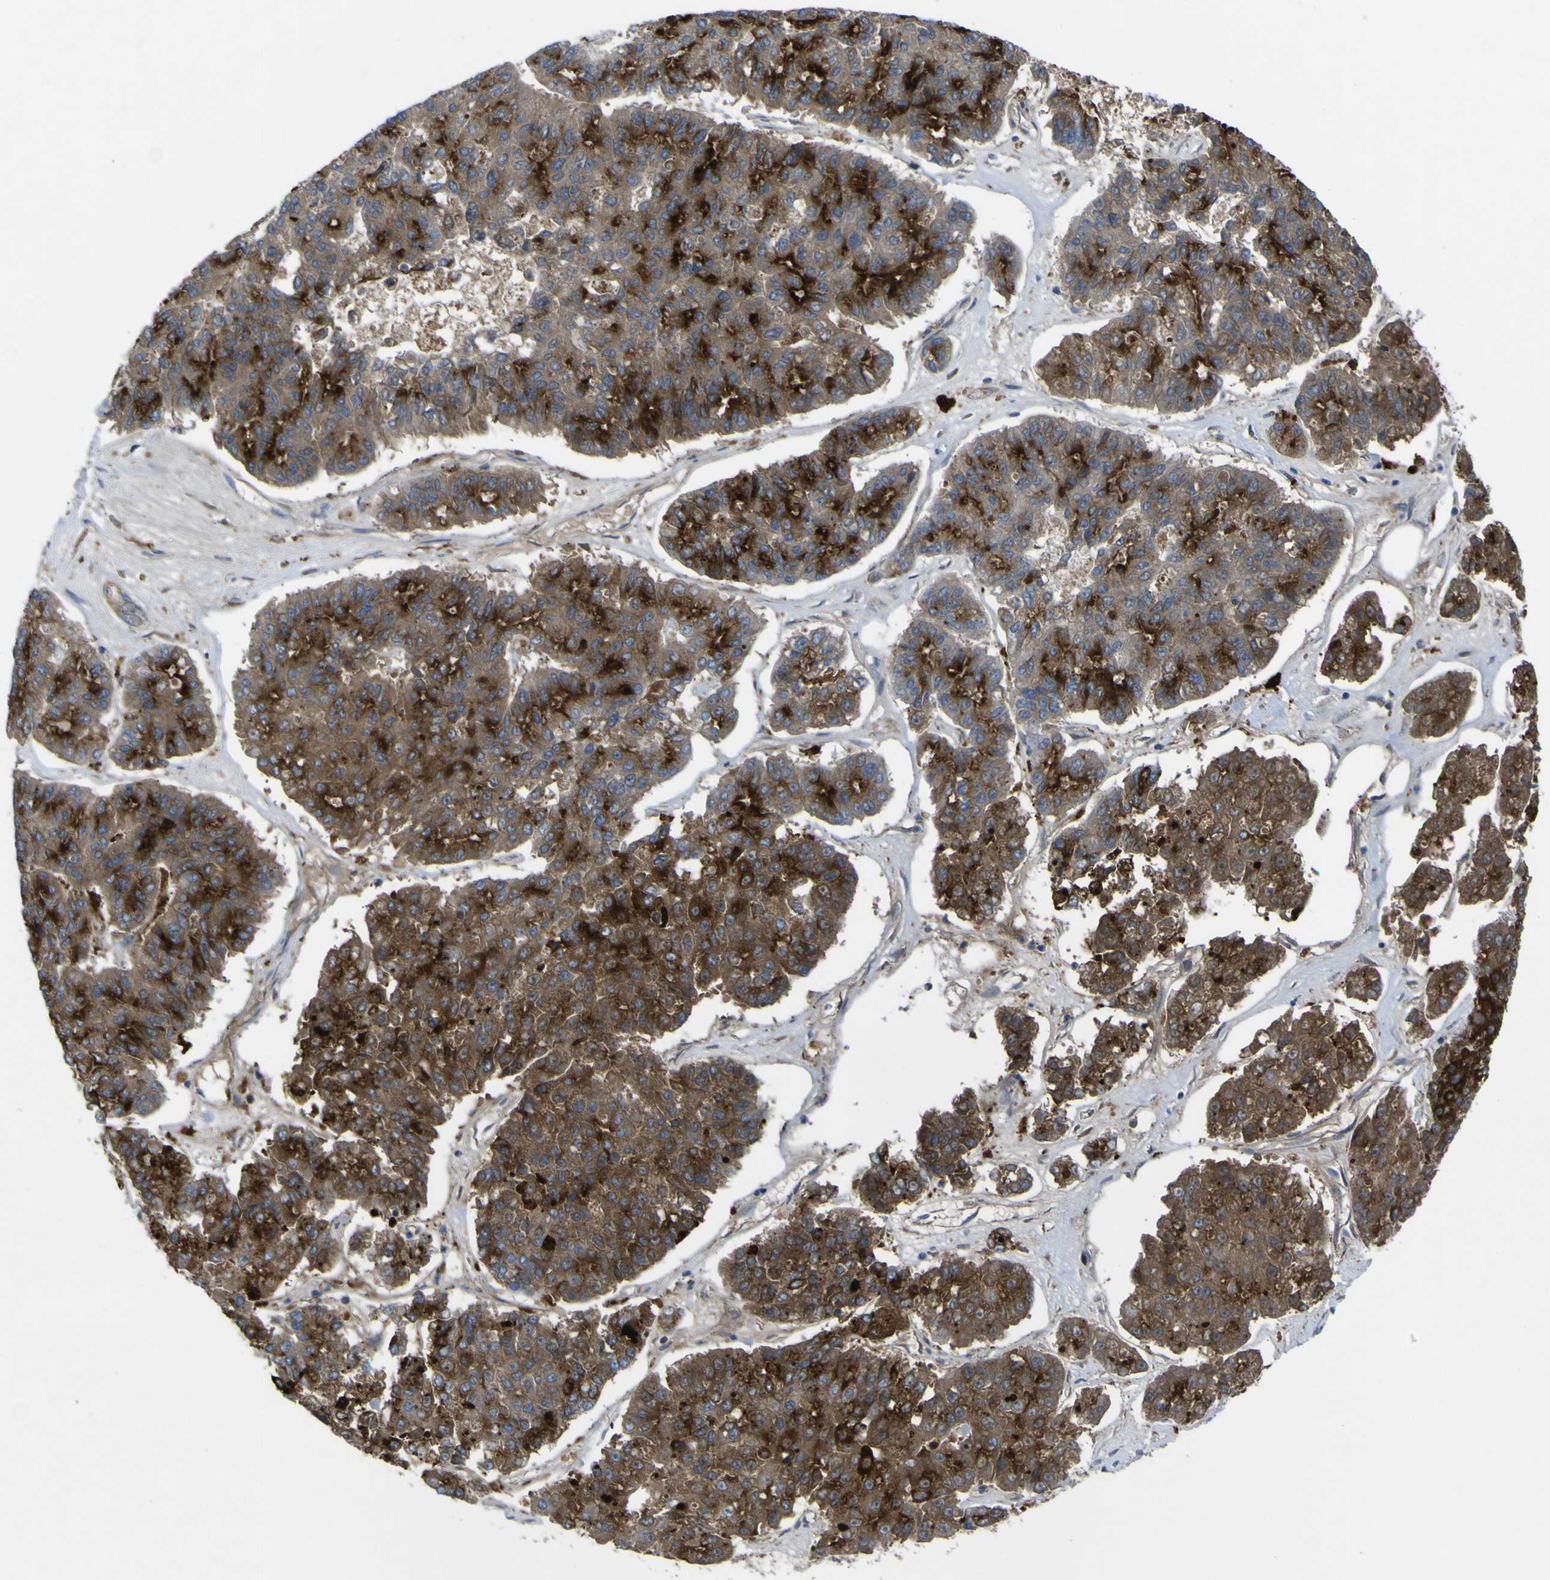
{"staining": {"intensity": "strong", "quantity": ">75%", "location": "cytoplasmic/membranous"}, "tissue": "pancreatic cancer", "cell_type": "Tumor cells", "image_type": "cancer", "snomed": [{"axis": "morphology", "description": "Adenocarcinoma, NOS"}, {"axis": "topography", "description": "Pancreas"}], "caption": "Protein positivity by immunohistochemistry (IHC) reveals strong cytoplasmic/membranous expression in approximately >75% of tumor cells in pancreatic adenocarcinoma.", "gene": "CST3", "patient": {"sex": "male", "age": 50}}